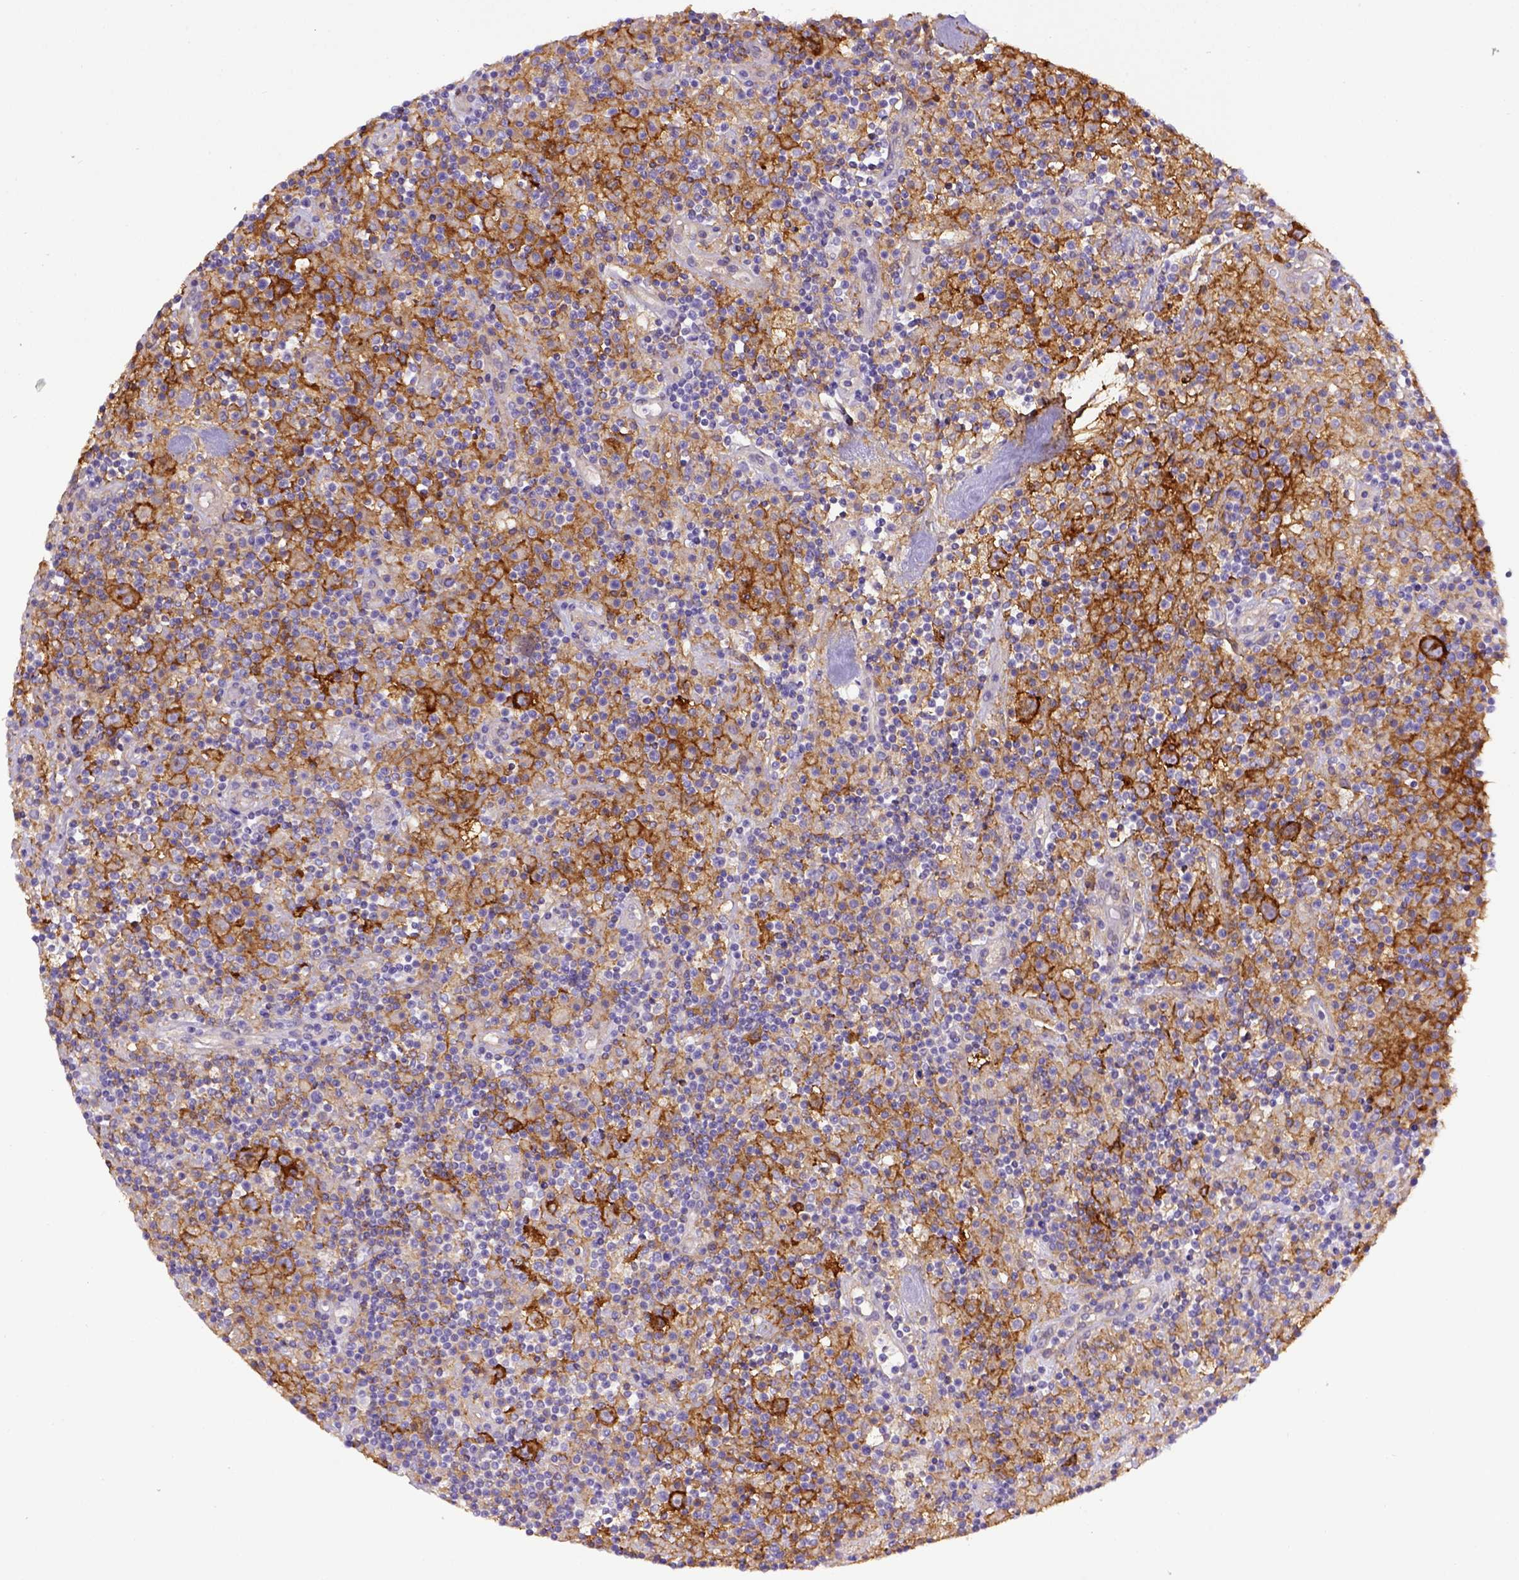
{"staining": {"intensity": "strong", "quantity": ">75%", "location": "cytoplasmic/membranous"}, "tissue": "lymphoma", "cell_type": "Tumor cells", "image_type": "cancer", "snomed": [{"axis": "morphology", "description": "Hodgkin's disease, NOS"}, {"axis": "topography", "description": "Lymph node"}], "caption": "This histopathology image demonstrates lymphoma stained with immunohistochemistry to label a protein in brown. The cytoplasmic/membranous of tumor cells show strong positivity for the protein. Nuclei are counter-stained blue.", "gene": "CD40", "patient": {"sex": "male", "age": 70}}